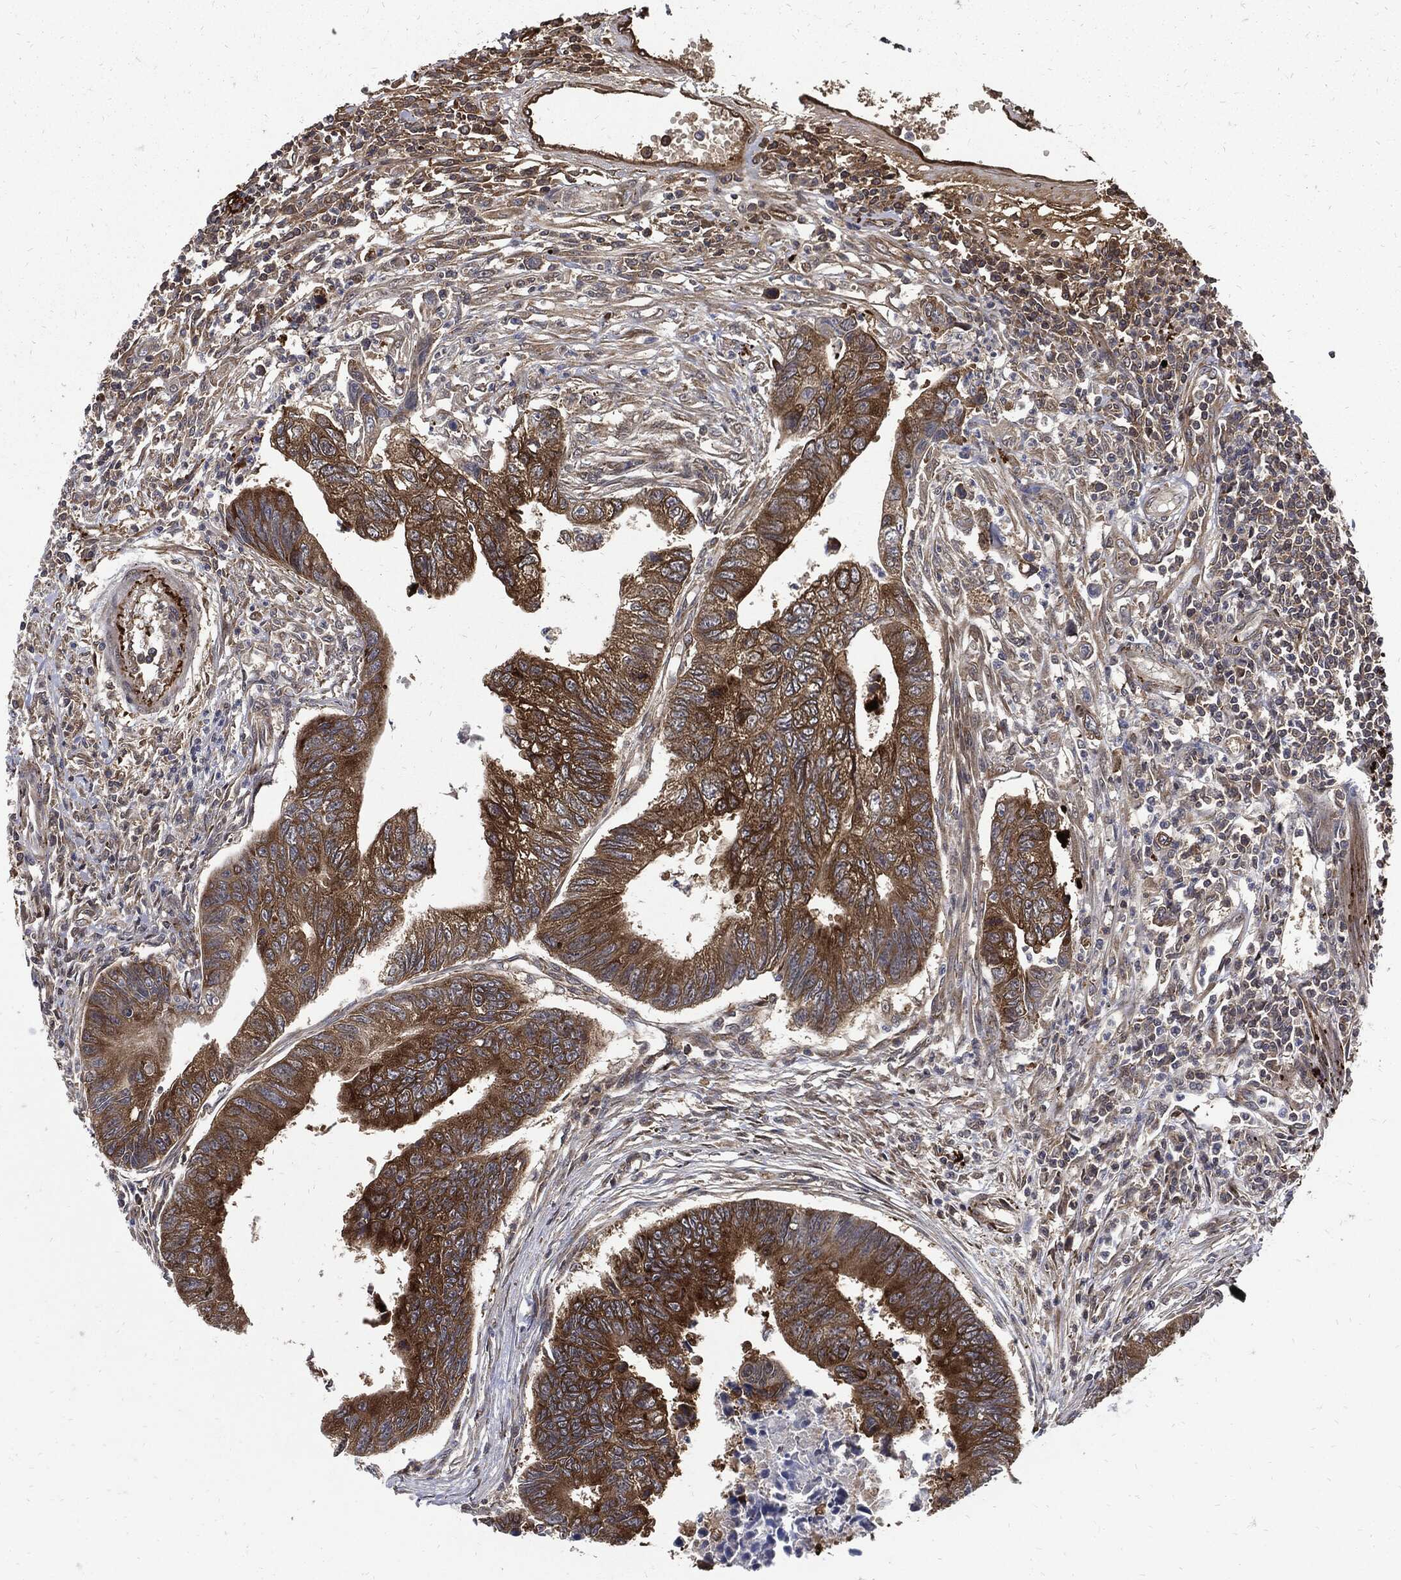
{"staining": {"intensity": "strong", "quantity": "25%-75%", "location": "cytoplasmic/membranous"}, "tissue": "colorectal cancer", "cell_type": "Tumor cells", "image_type": "cancer", "snomed": [{"axis": "morphology", "description": "Adenocarcinoma, NOS"}, {"axis": "topography", "description": "Colon"}], "caption": "Human colorectal cancer (adenocarcinoma) stained for a protein (brown) reveals strong cytoplasmic/membranous positive expression in approximately 25%-75% of tumor cells.", "gene": "CLU", "patient": {"sex": "female", "age": 65}}